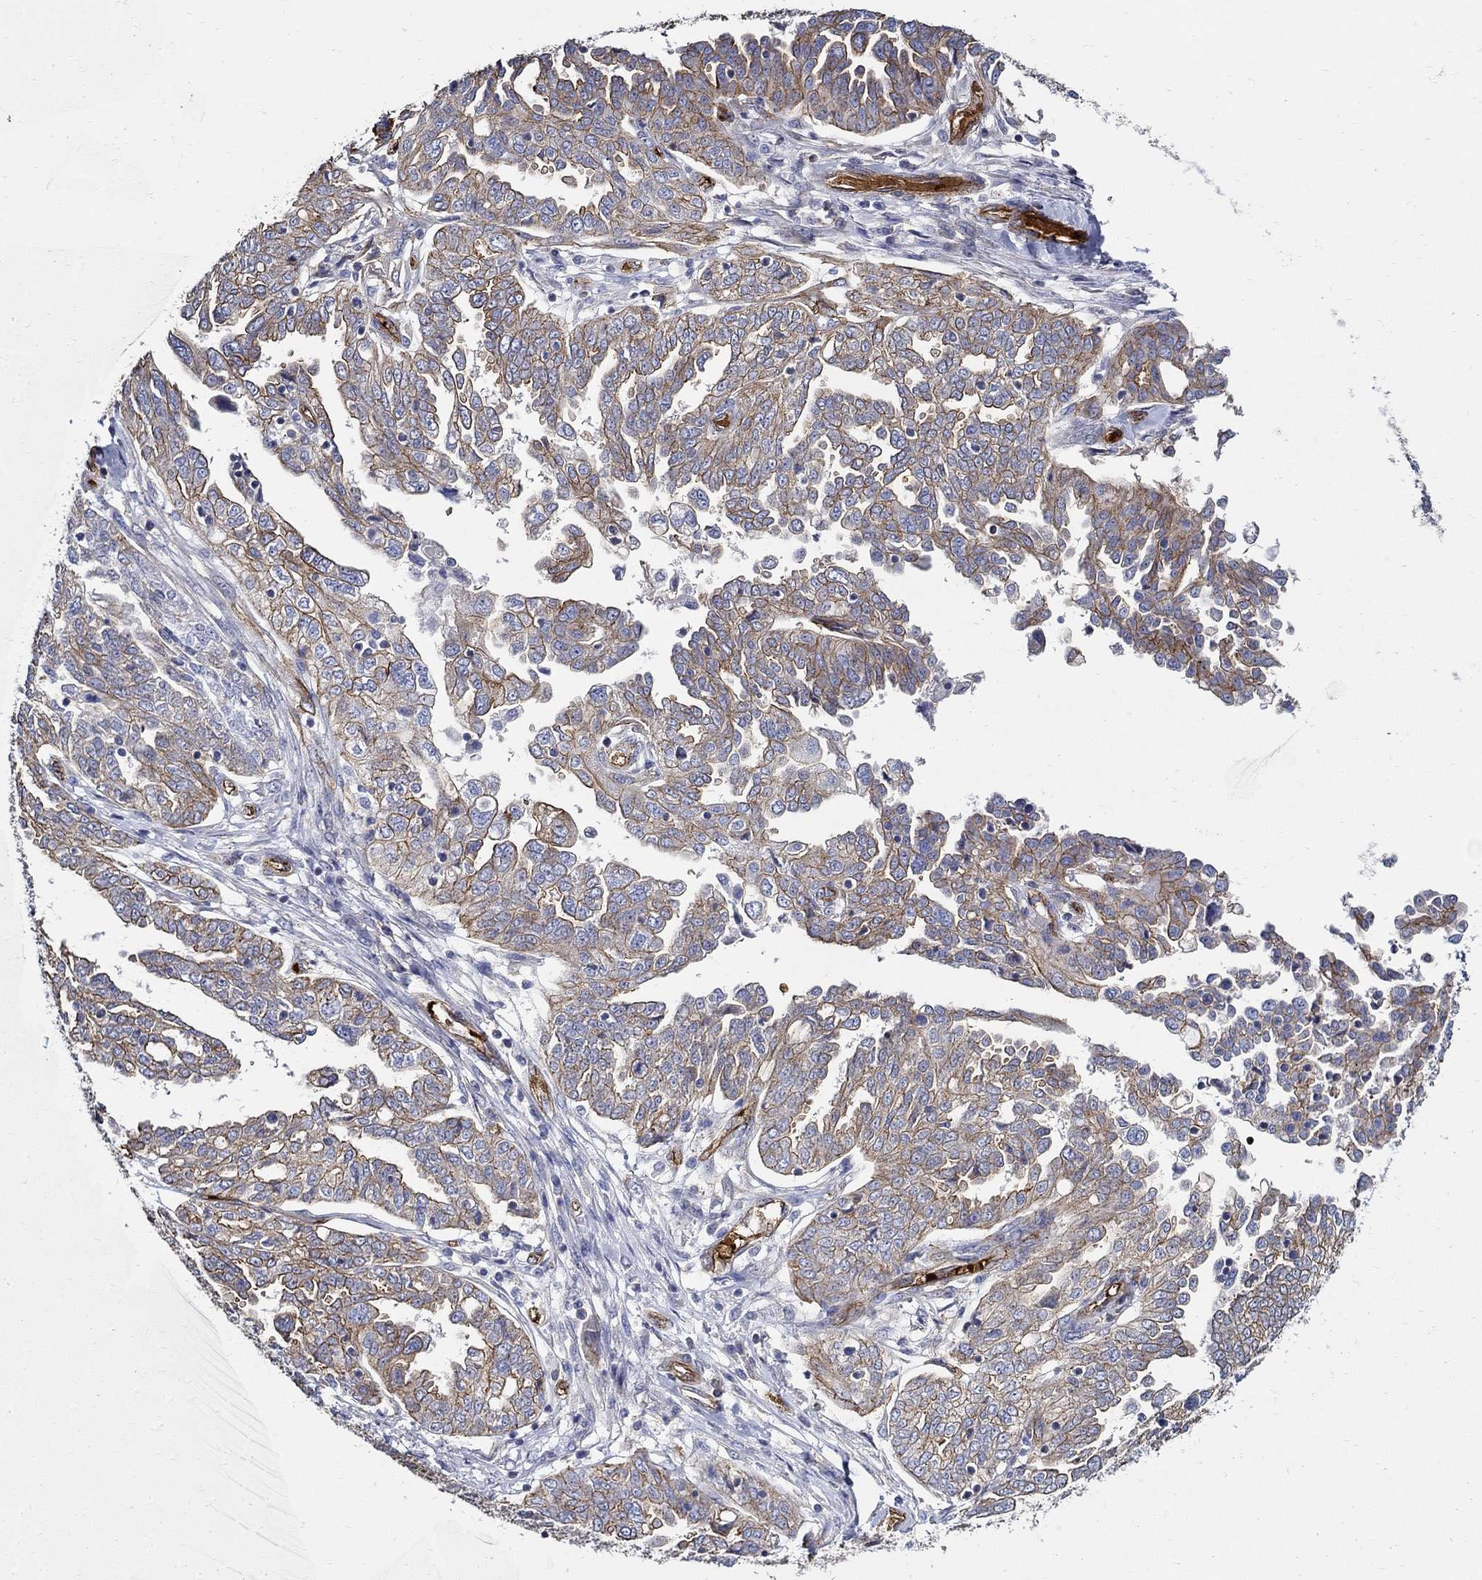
{"staining": {"intensity": "strong", "quantity": "25%-75%", "location": "cytoplasmic/membranous"}, "tissue": "ovarian cancer", "cell_type": "Tumor cells", "image_type": "cancer", "snomed": [{"axis": "morphology", "description": "Cystadenocarcinoma, serous, NOS"}, {"axis": "topography", "description": "Ovary"}], "caption": "Immunohistochemistry (IHC) of human ovarian serous cystadenocarcinoma displays high levels of strong cytoplasmic/membranous expression in approximately 25%-75% of tumor cells.", "gene": "APBB3", "patient": {"sex": "female", "age": 67}}